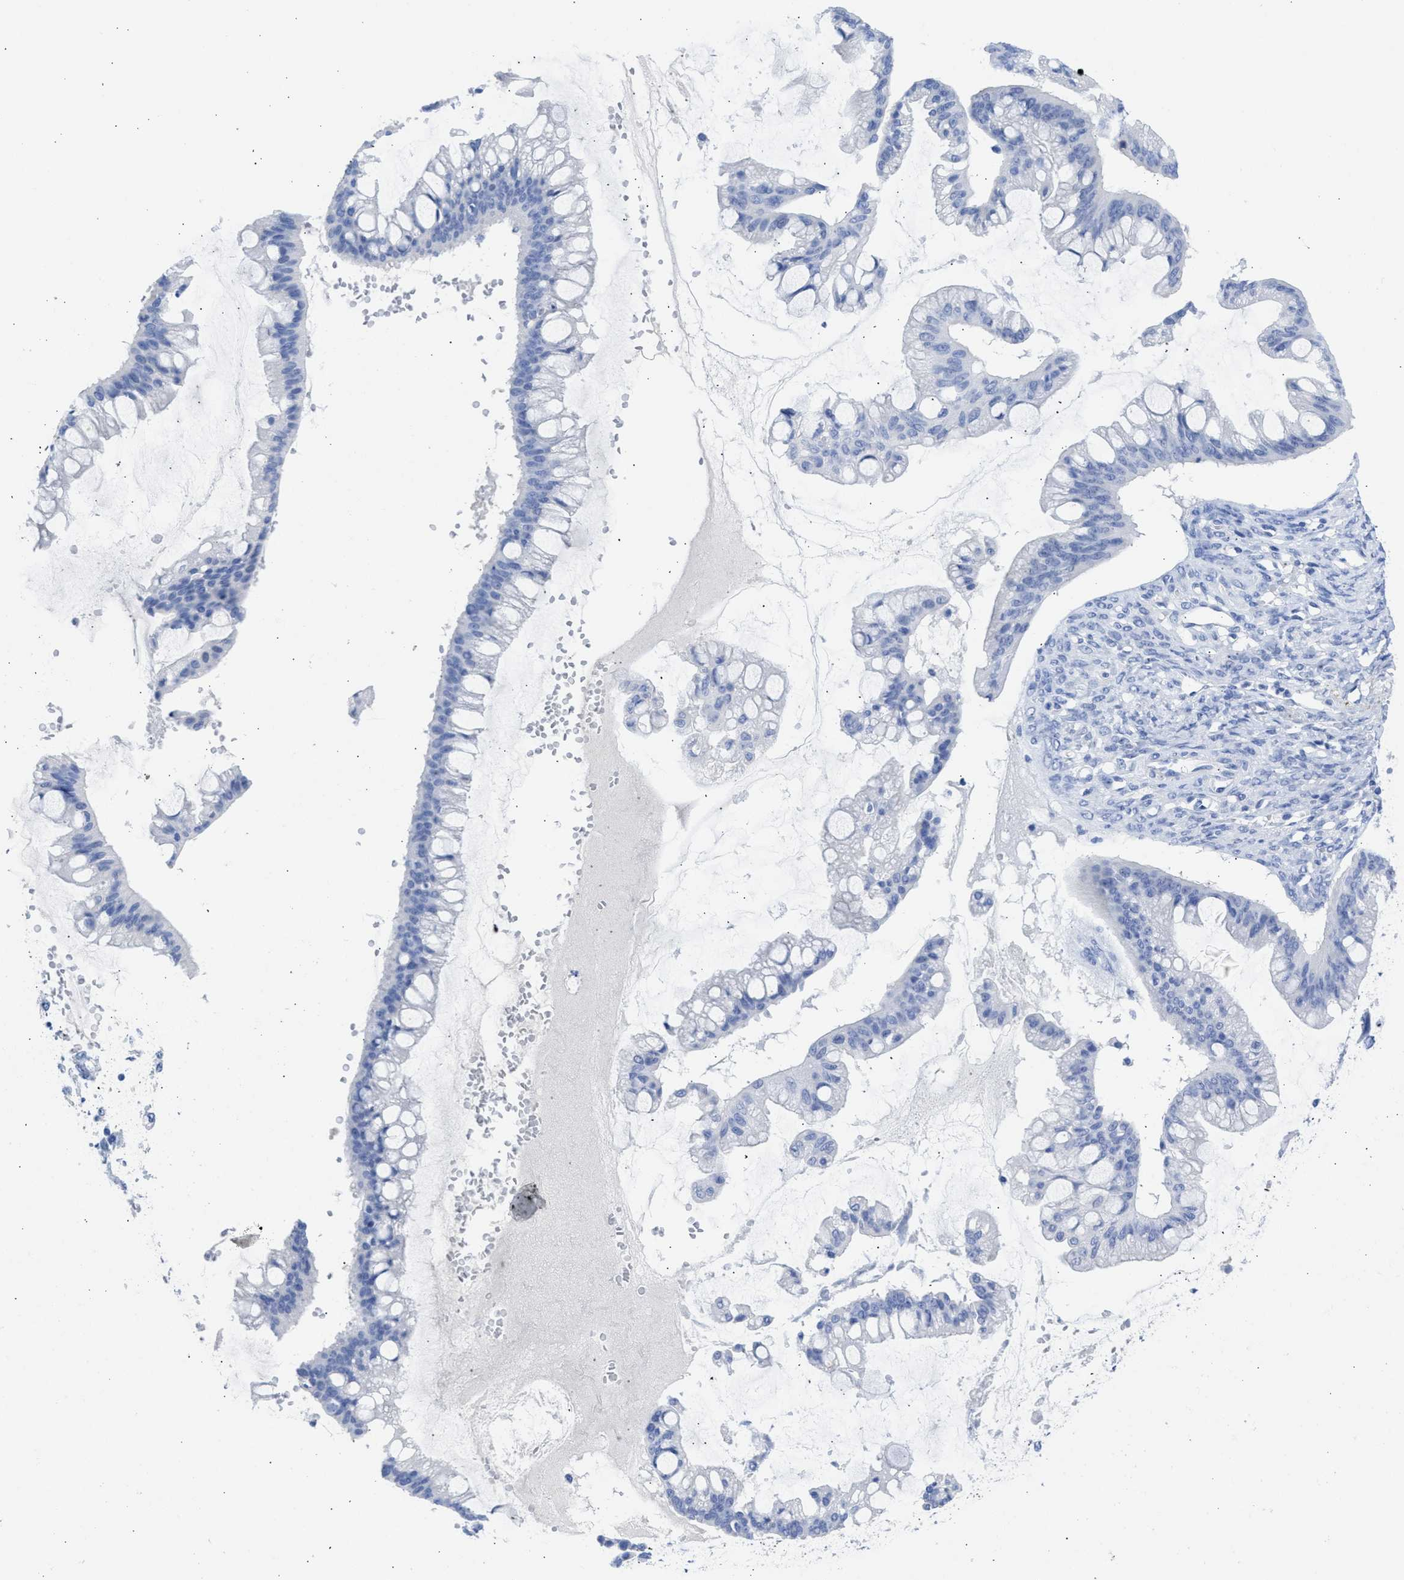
{"staining": {"intensity": "negative", "quantity": "none", "location": "none"}, "tissue": "ovarian cancer", "cell_type": "Tumor cells", "image_type": "cancer", "snomed": [{"axis": "morphology", "description": "Cystadenocarcinoma, mucinous, NOS"}, {"axis": "topography", "description": "Ovary"}], "caption": "The histopathology image shows no staining of tumor cells in ovarian cancer. Nuclei are stained in blue.", "gene": "NCAM1", "patient": {"sex": "female", "age": 73}}